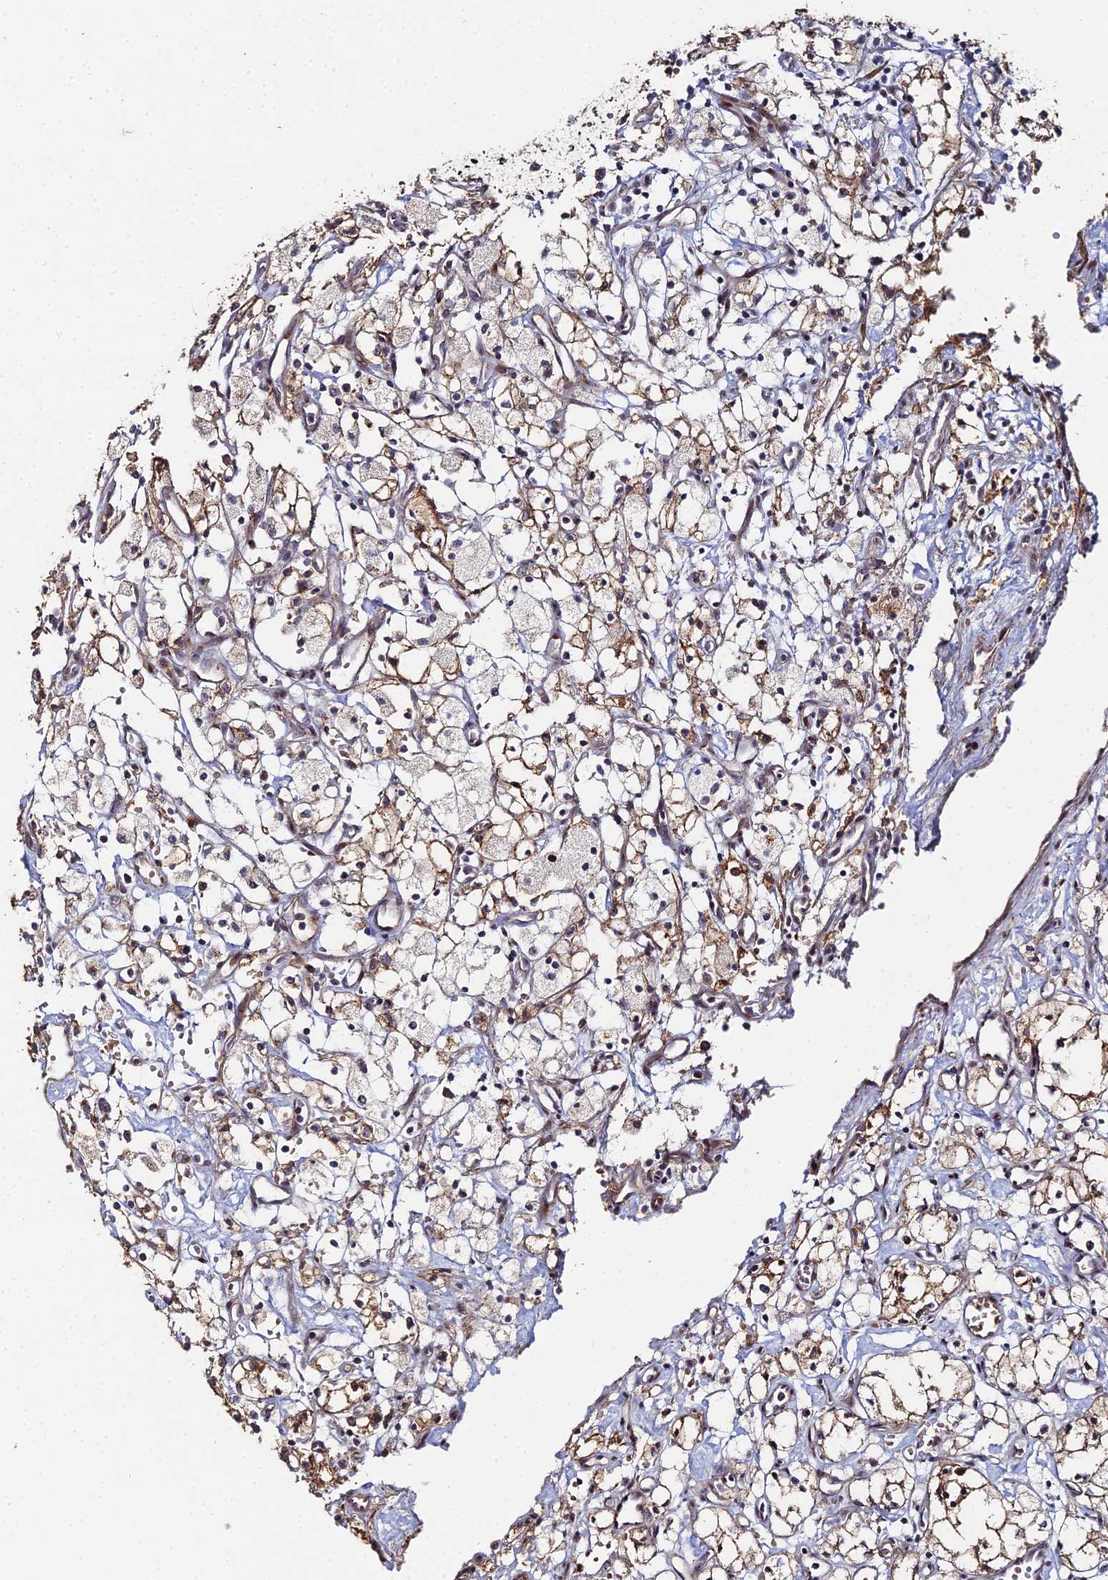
{"staining": {"intensity": "moderate", "quantity": "25%-75%", "location": "cytoplasmic/membranous"}, "tissue": "renal cancer", "cell_type": "Tumor cells", "image_type": "cancer", "snomed": [{"axis": "morphology", "description": "Adenocarcinoma, NOS"}, {"axis": "topography", "description": "Kidney"}], "caption": "IHC photomicrograph of human renal adenocarcinoma stained for a protein (brown), which exhibits medium levels of moderate cytoplasmic/membranous expression in approximately 25%-75% of tumor cells.", "gene": "SGMS1", "patient": {"sex": "male", "age": 59}}